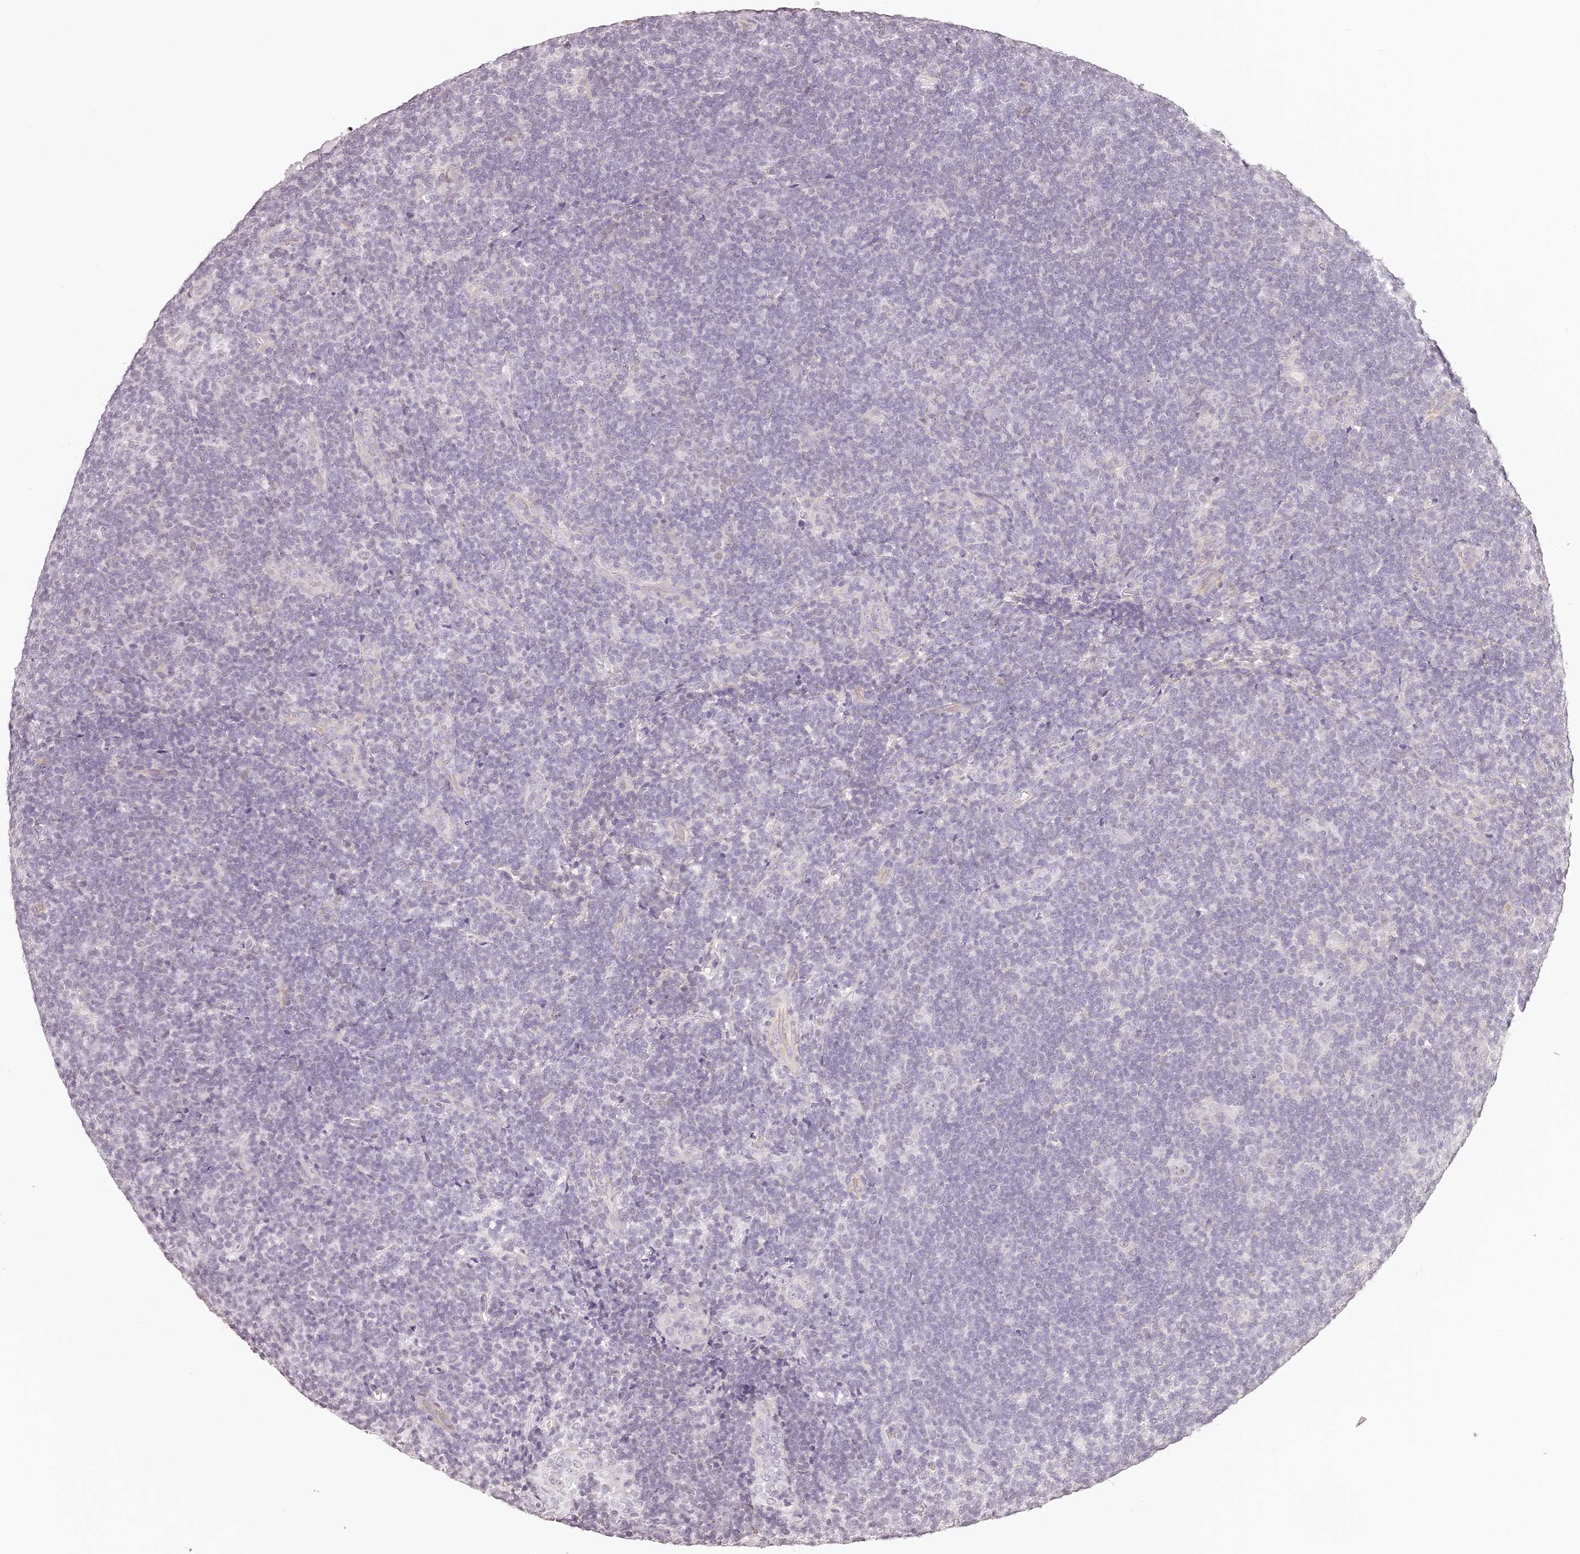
{"staining": {"intensity": "negative", "quantity": "none", "location": "none"}, "tissue": "lymphoma", "cell_type": "Tumor cells", "image_type": "cancer", "snomed": [{"axis": "morphology", "description": "Hodgkin's disease, NOS"}, {"axis": "topography", "description": "Lymph node"}], "caption": "IHC histopathology image of human Hodgkin's disease stained for a protein (brown), which exhibits no expression in tumor cells.", "gene": "ELAPOR1", "patient": {"sex": "female", "age": 57}}